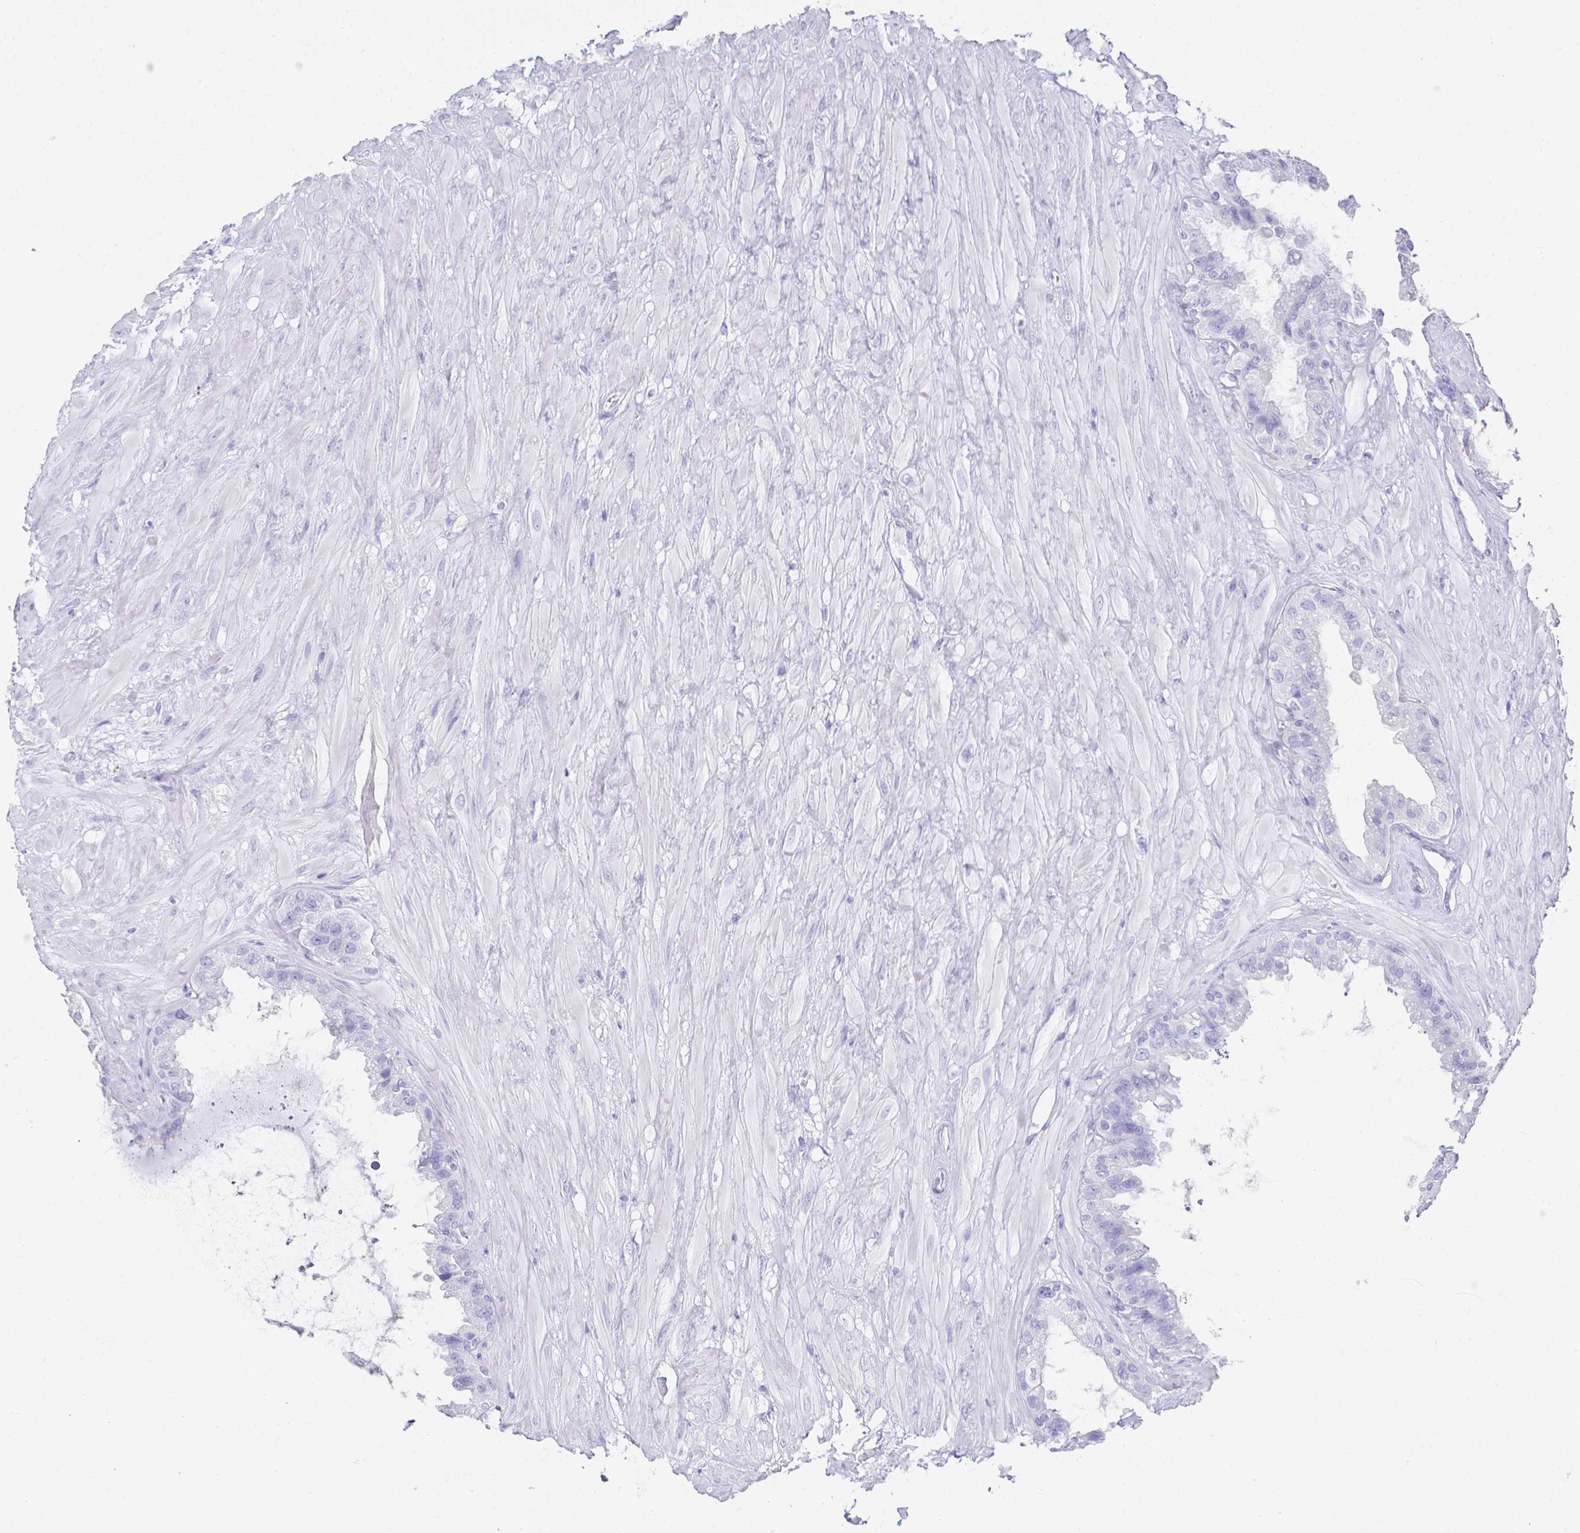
{"staining": {"intensity": "negative", "quantity": "none", "location": "none"}, "tissue": "seminal vesicle", "cell_type": "Glandular cells", "image_type": "normal", "snomed": [{"axis": "morphology", "description": "Normal tissue, NOS"}, {"axis": "topography", "description": "Seminal veicle"}, {"axis": "topography", "description": "Peripheral nerve tissue"}], "caption": "Seminal vesicle was stained to show a protein in brown. There is no significant positivity in glandular cells. The staining was performed using DAB (3,3'-diaminobenzidine) to visualize the protein expression in brown, while the nuclei were stained in blue with hematoxylin (Magnification: 20x).", "gene": "LGALS4", "patient": {"sex": "male", "age": 76}}